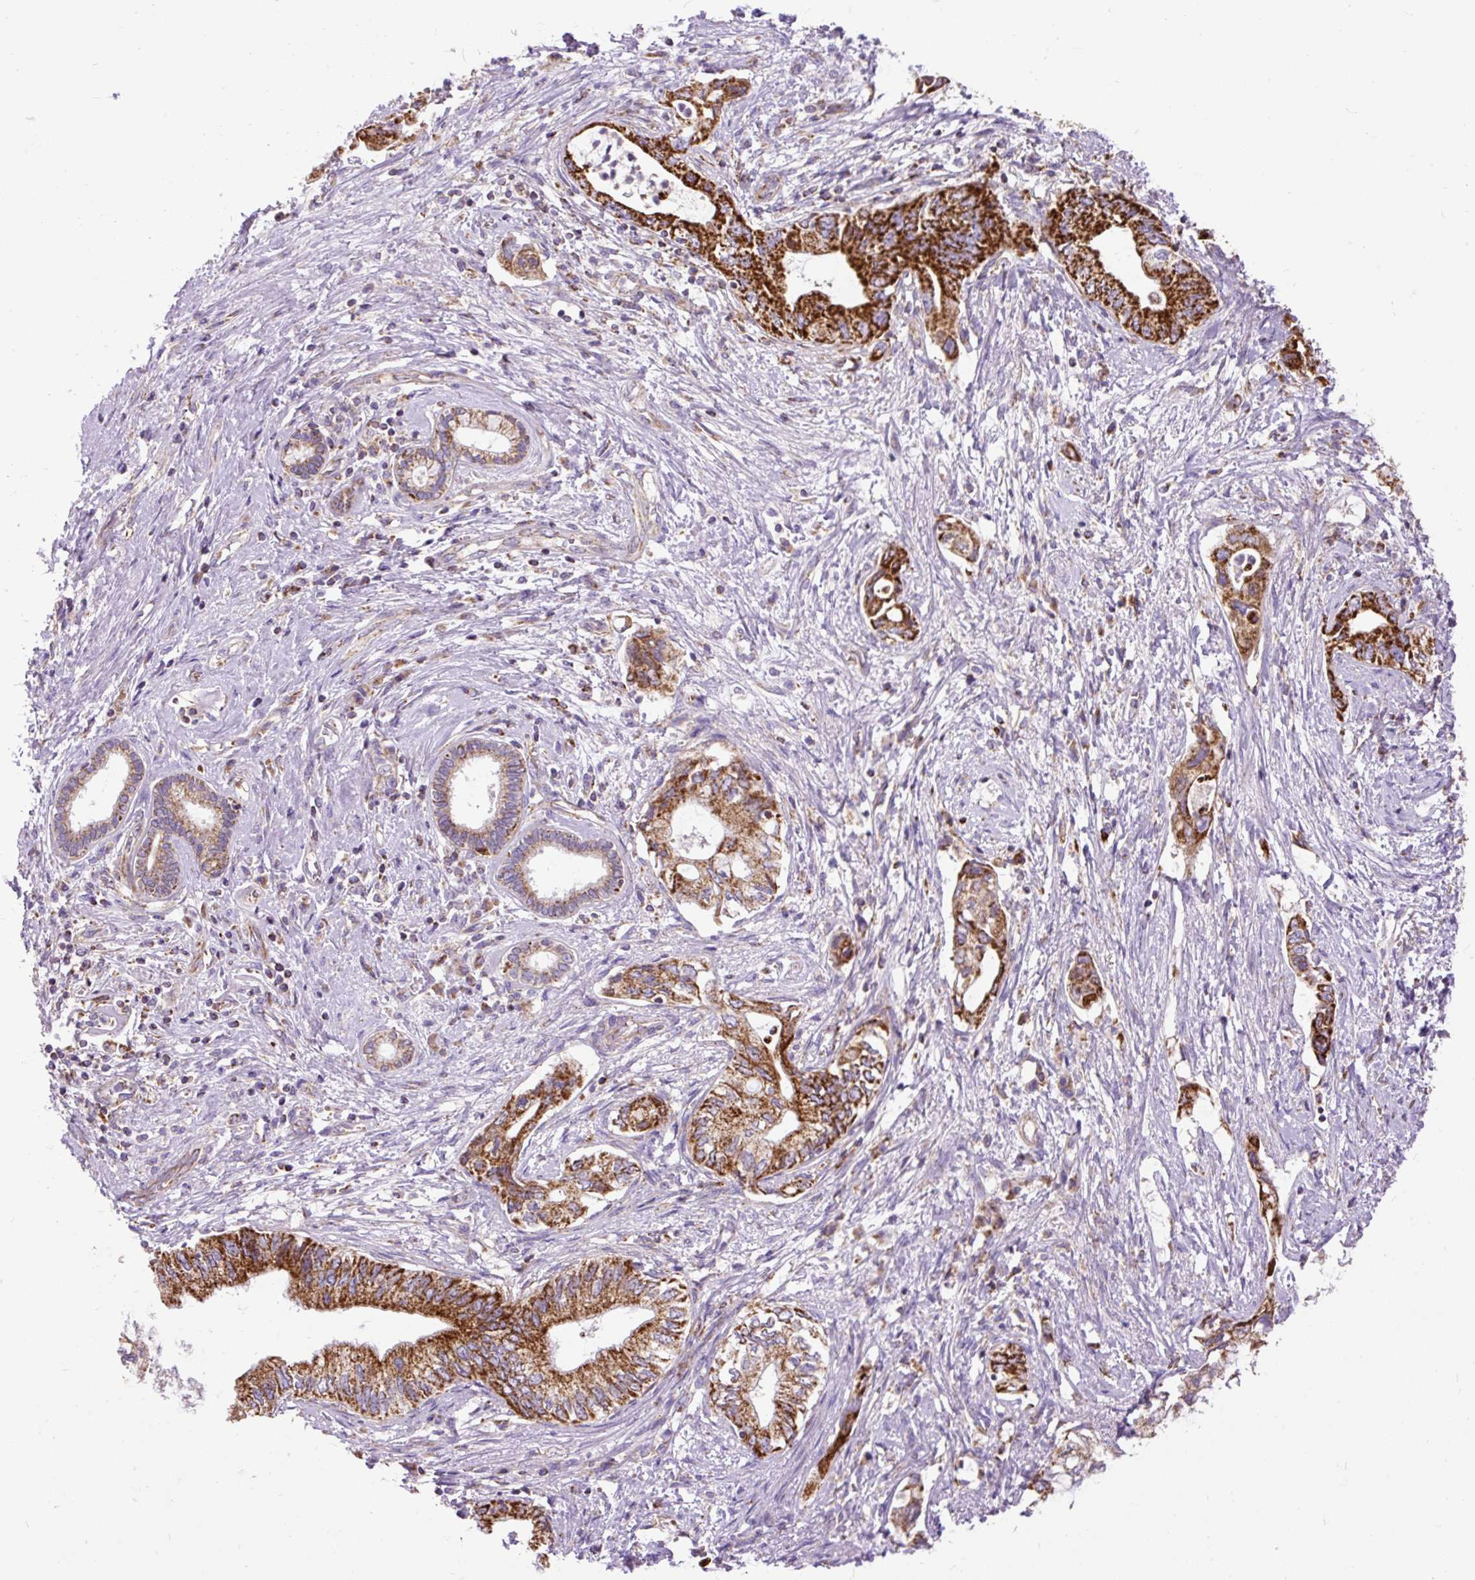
{"staining": {"intensity": "strong", "quantity": ">75%", "location": "cytoplasmic/membranous"}, "tissue": "pancreatic cancer", "cell_type": "Tumor cells", "image_type": "cancer", "snomed": [{"axis": "morphology", "description": "Adenocarcinoma, NOS"}, {"axis": "topography", "description": "Pancreas"}], "caption": "The photomicrograph shows a brown stain indicating the presence of a protein in the cytoplasmic/membranous of tumor cells in pancreatic adenocarcinoma. The staining was performed using DAB (3,3'-diaminobenzidine) to visualize the protein expression in brown, while the nuclei were stained in blue with hematoxylin (Magnification: 20x).", "gene": "TOMM40", "patient": {"sex": "female", "age": 73}}